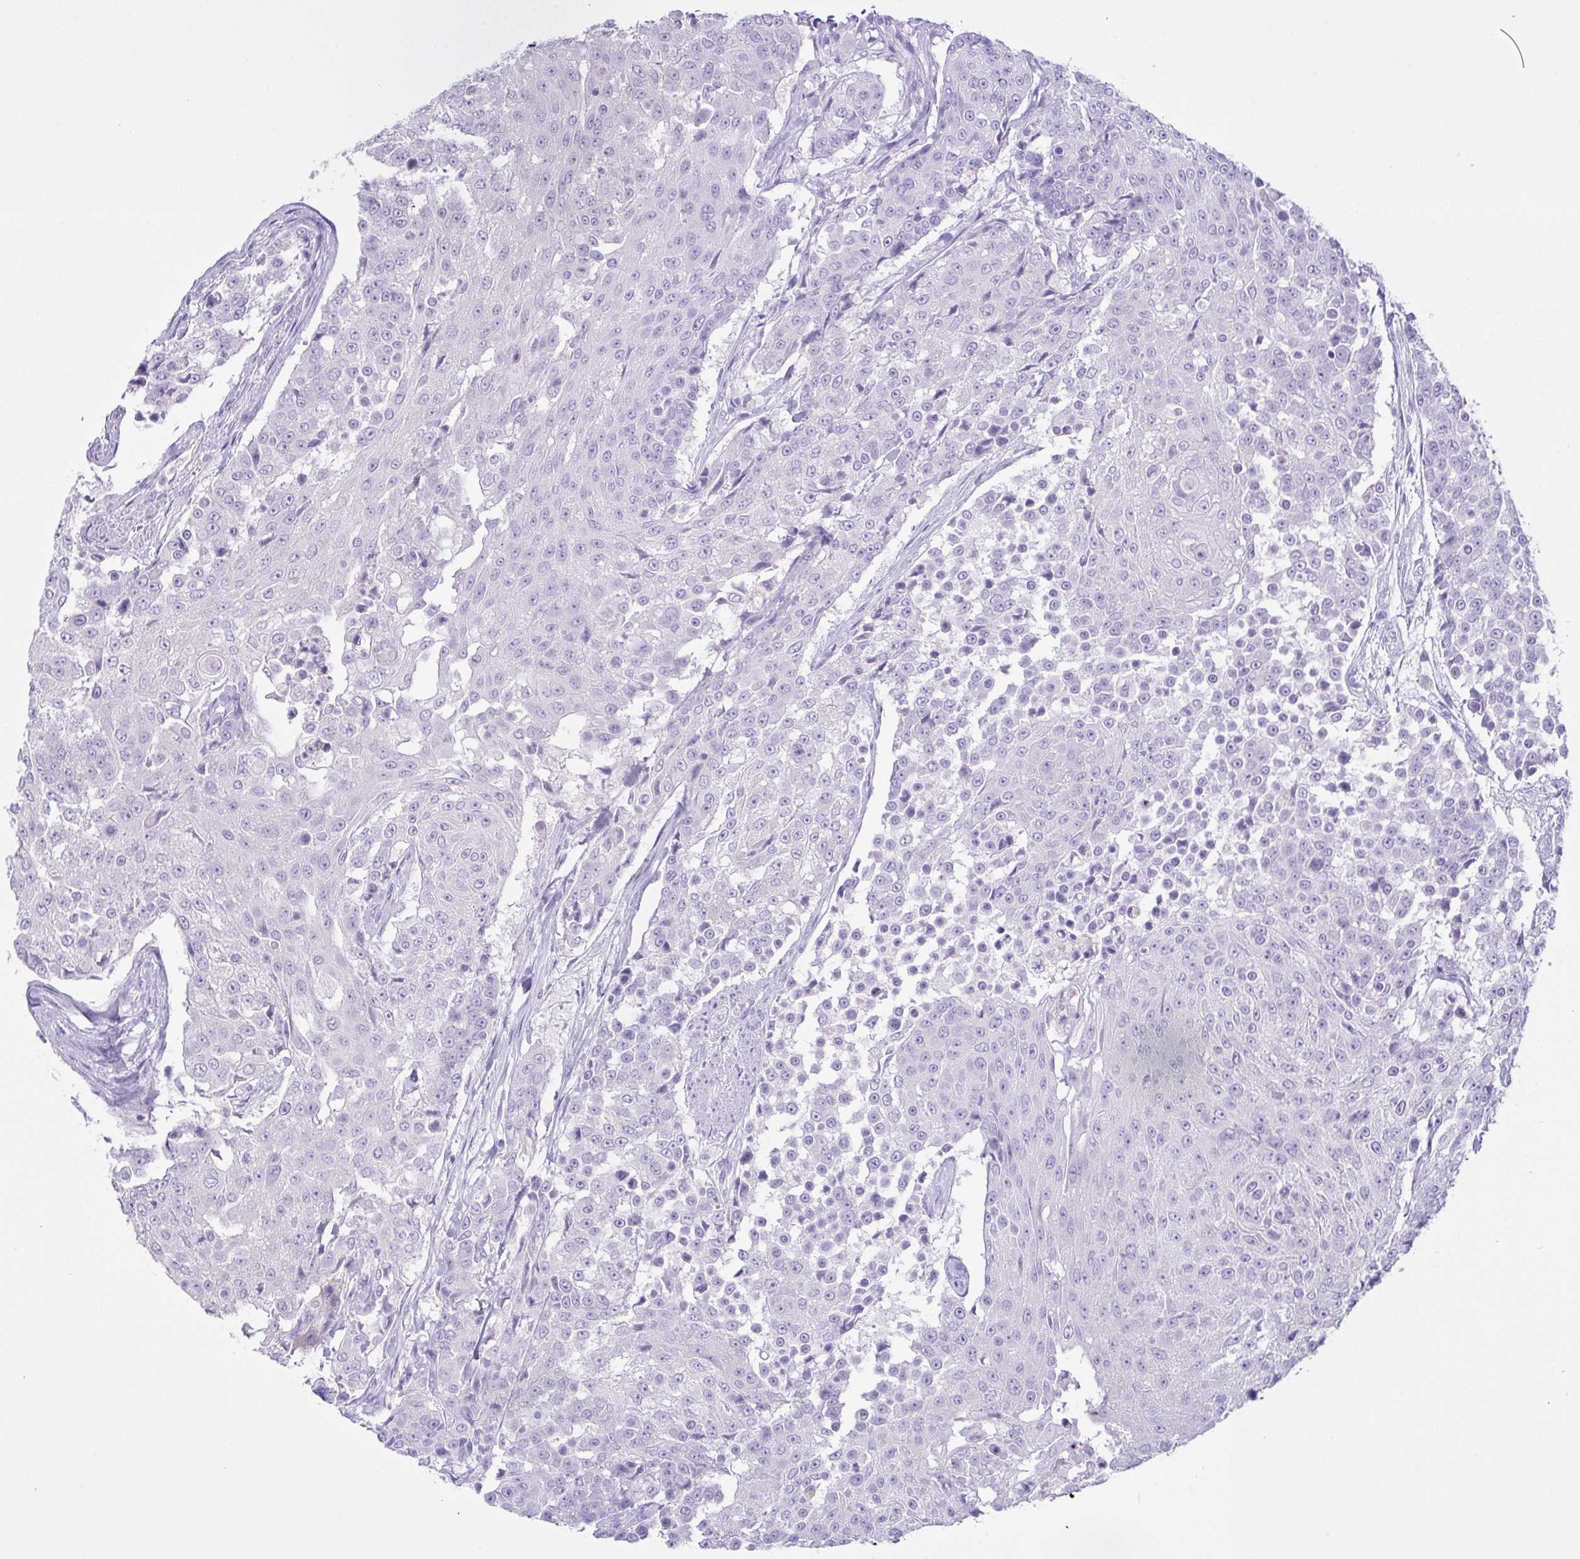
{"staining": {"intensity": "negative", "quantity": "none", "location": "none"}, "tissue": "urothelial cancer", "cell_type": "Tumor cells", "image_type": "cancer", "snomed": [{"axis": "morphology", "description": "Urothelial carcinoma, High grade"}, {"axis": "topography", "description": "Urinary bladder"}], "caption": "Protein analysis of urothelial cancer displays no significant positivity in tumor cells. Brightfield microscopy of immunohistochemistry stained with DAB (brown) and hematoxylin (blue), captured at high magnification.", "gene": "CST11", "patient": {"sex": "female", "age": 63}}